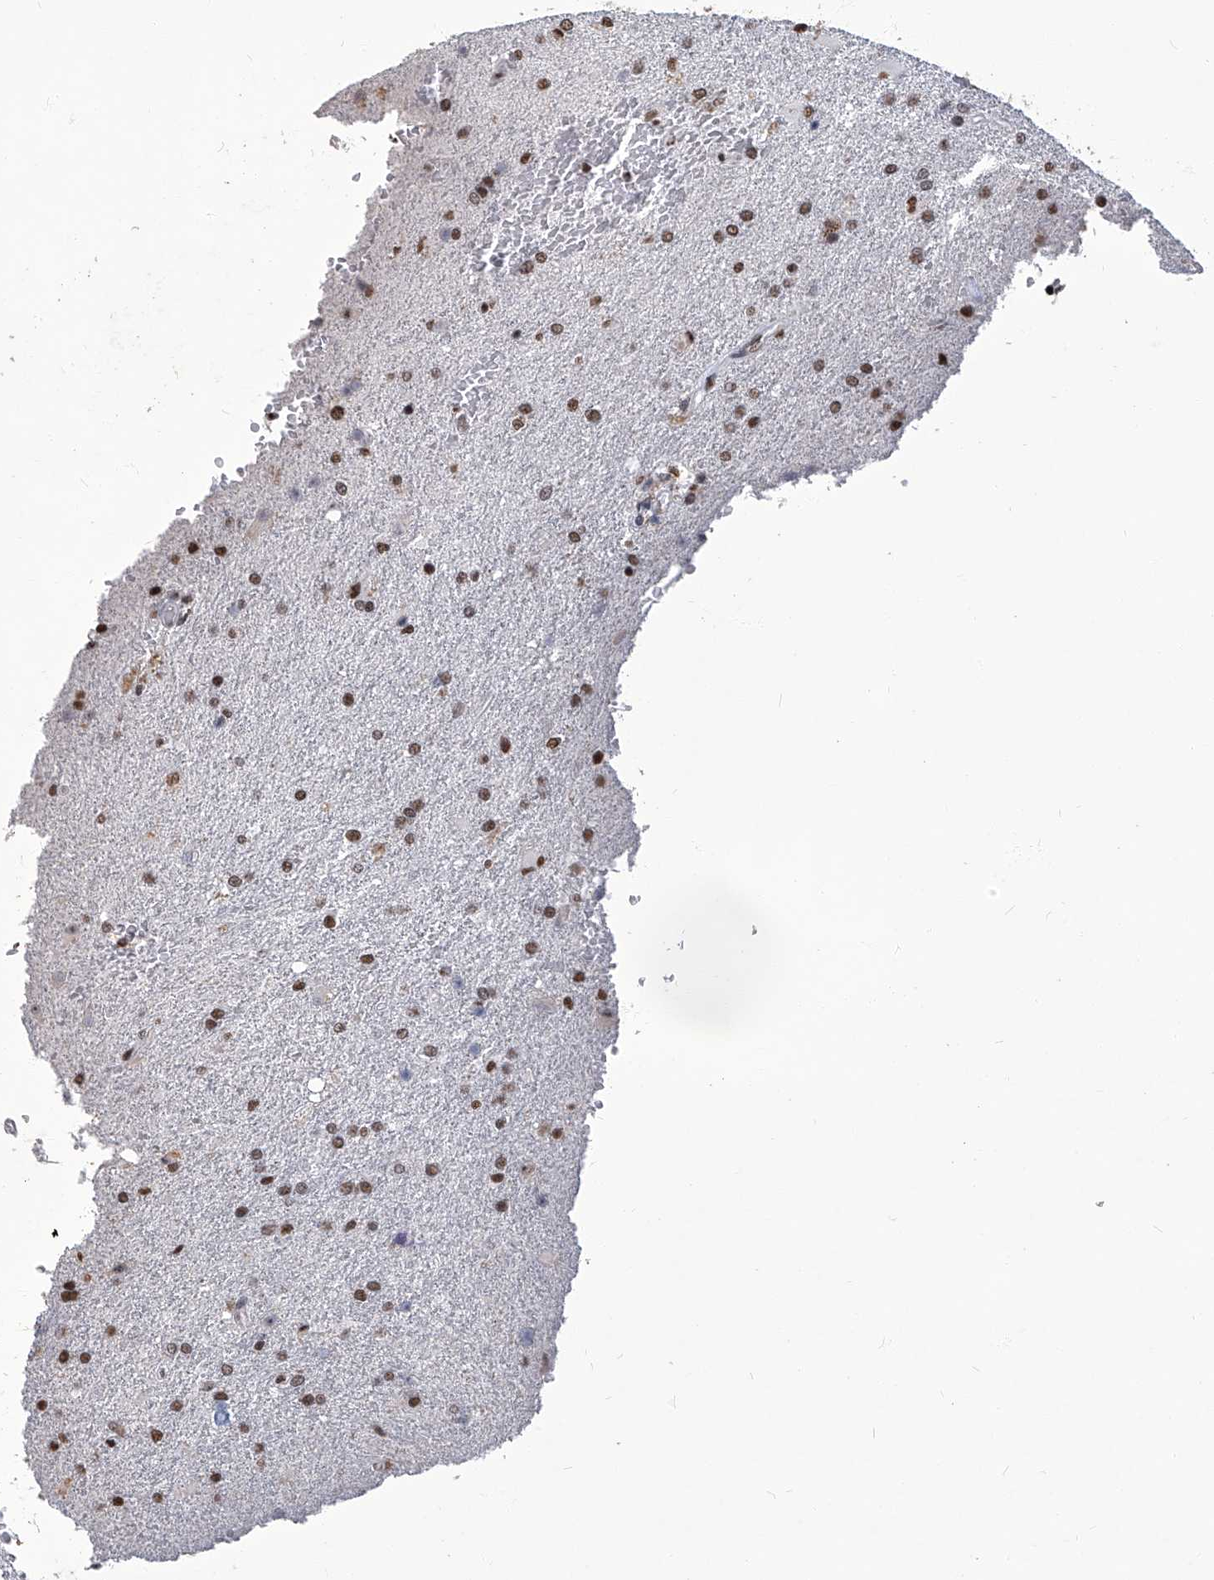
{"staining": {"intensity": "moderate", "quantity": ">75%", "location": "nuclear"}, "tissue": "glioma", "cell_type": "Tumor cells", "image_type": "cancer", "snomed": [{"axis": "morphology", "description": "Glioma, malignant, High grade"}, {"axis": "topography", "description": "Brain"}], "caption": "Moderate nuclear protein positivity is appreciated in approximately >75% of tumor cells in glioma.", "gene": "HBP1", "patient": {"sex": "male", "age": 71}}